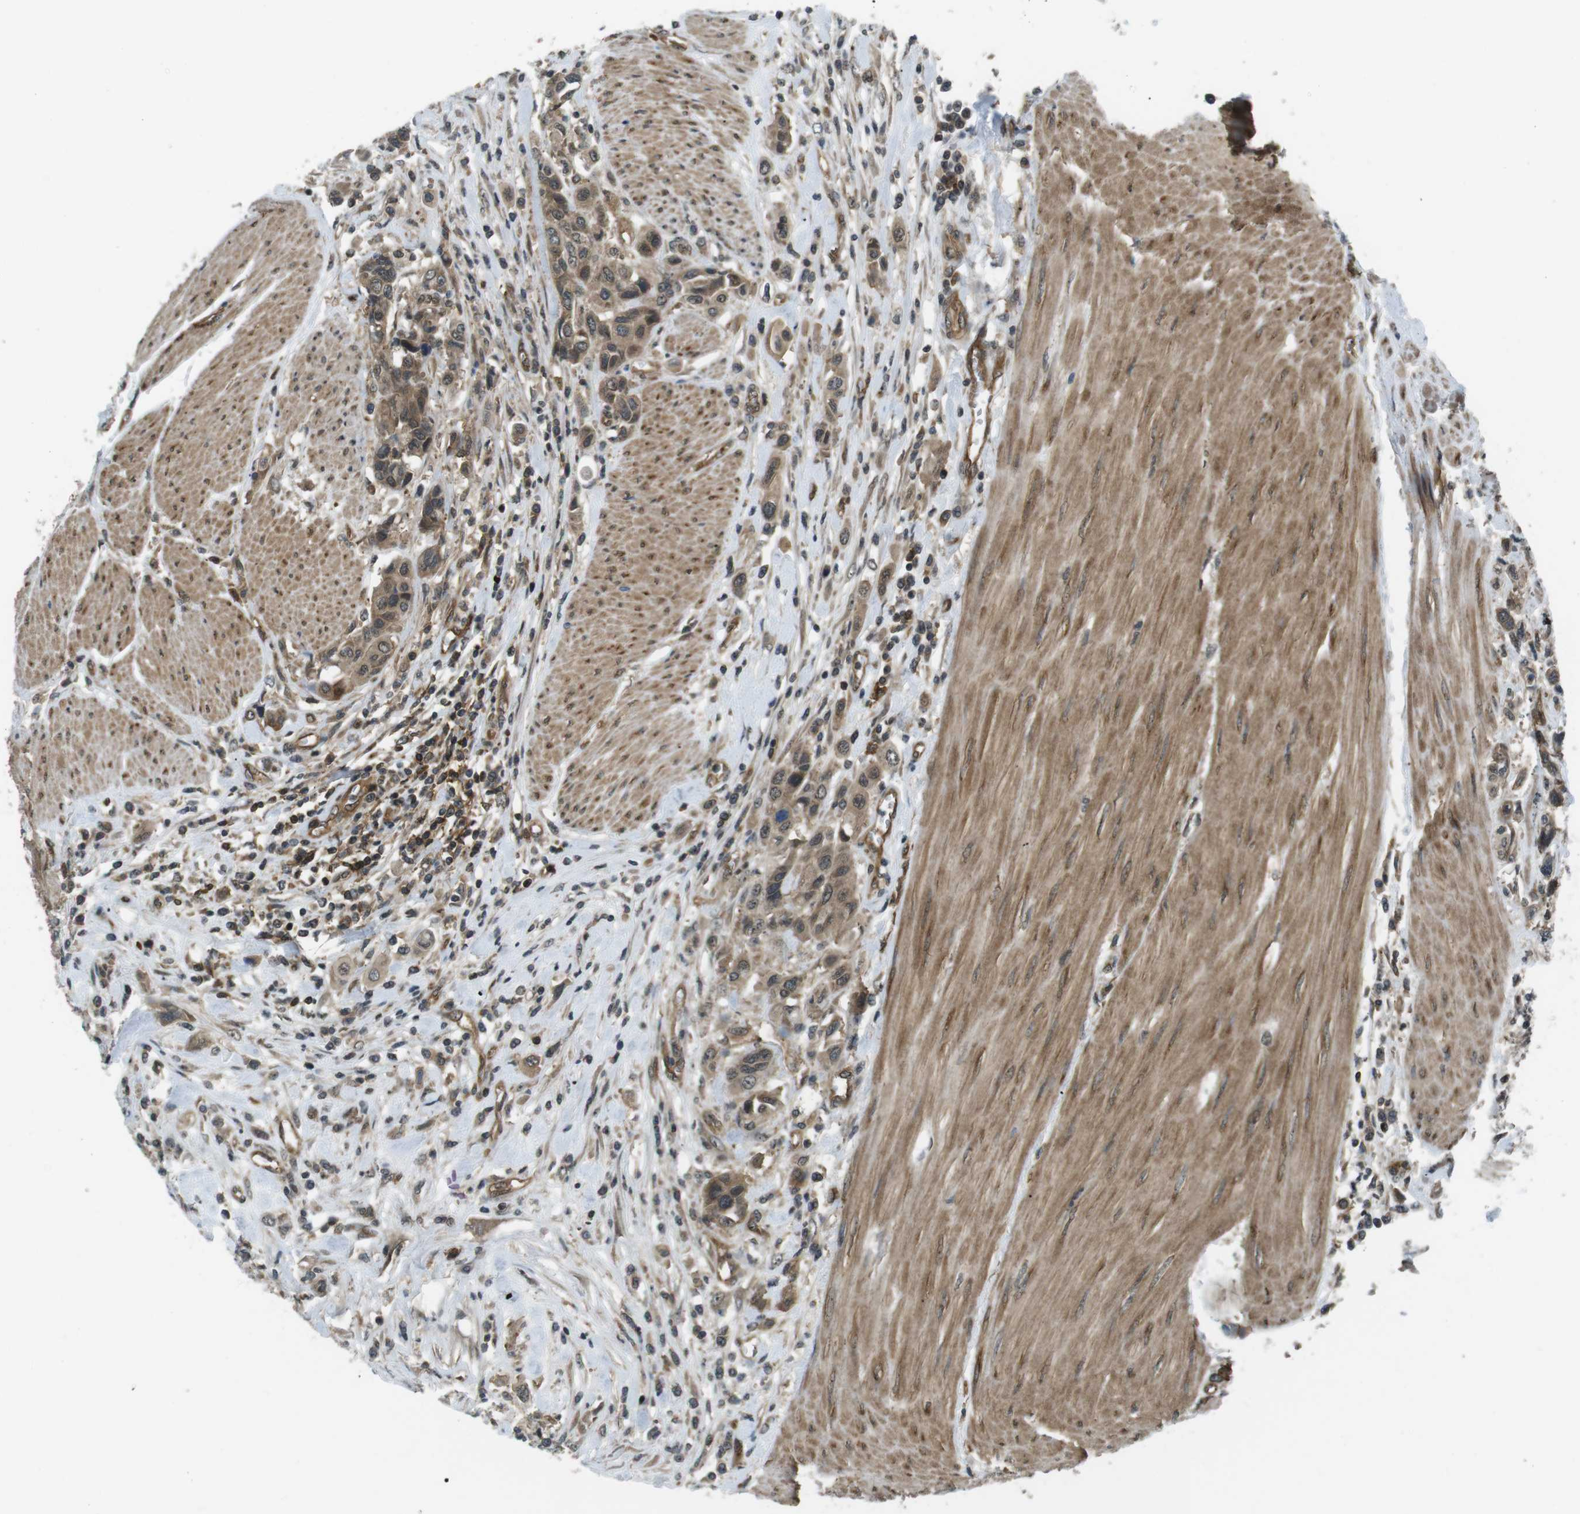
{"staining": {"intensity": "moderate", "quantity": ">75%", "location": "cytoplasmic/membranous,nuclear"}, "tissue": "urothelial cancer", "cell_type": "Tumor cells", "image_type": "cancer", "snomed": [{"axis": "morphology", "description": "Urothelial carcinoma, High grade"}, {"axis": "topography", "description": "Urinary bladder"}], "caption": "The immunohistochemical stain labels moderate cytoplasmic/membranous and nuclear positivity in tumor cells of urothelial carcinoma (high-grade) tissue.", "gene": "TIAM2", "patient": {"sex": "male", "age": 50}}